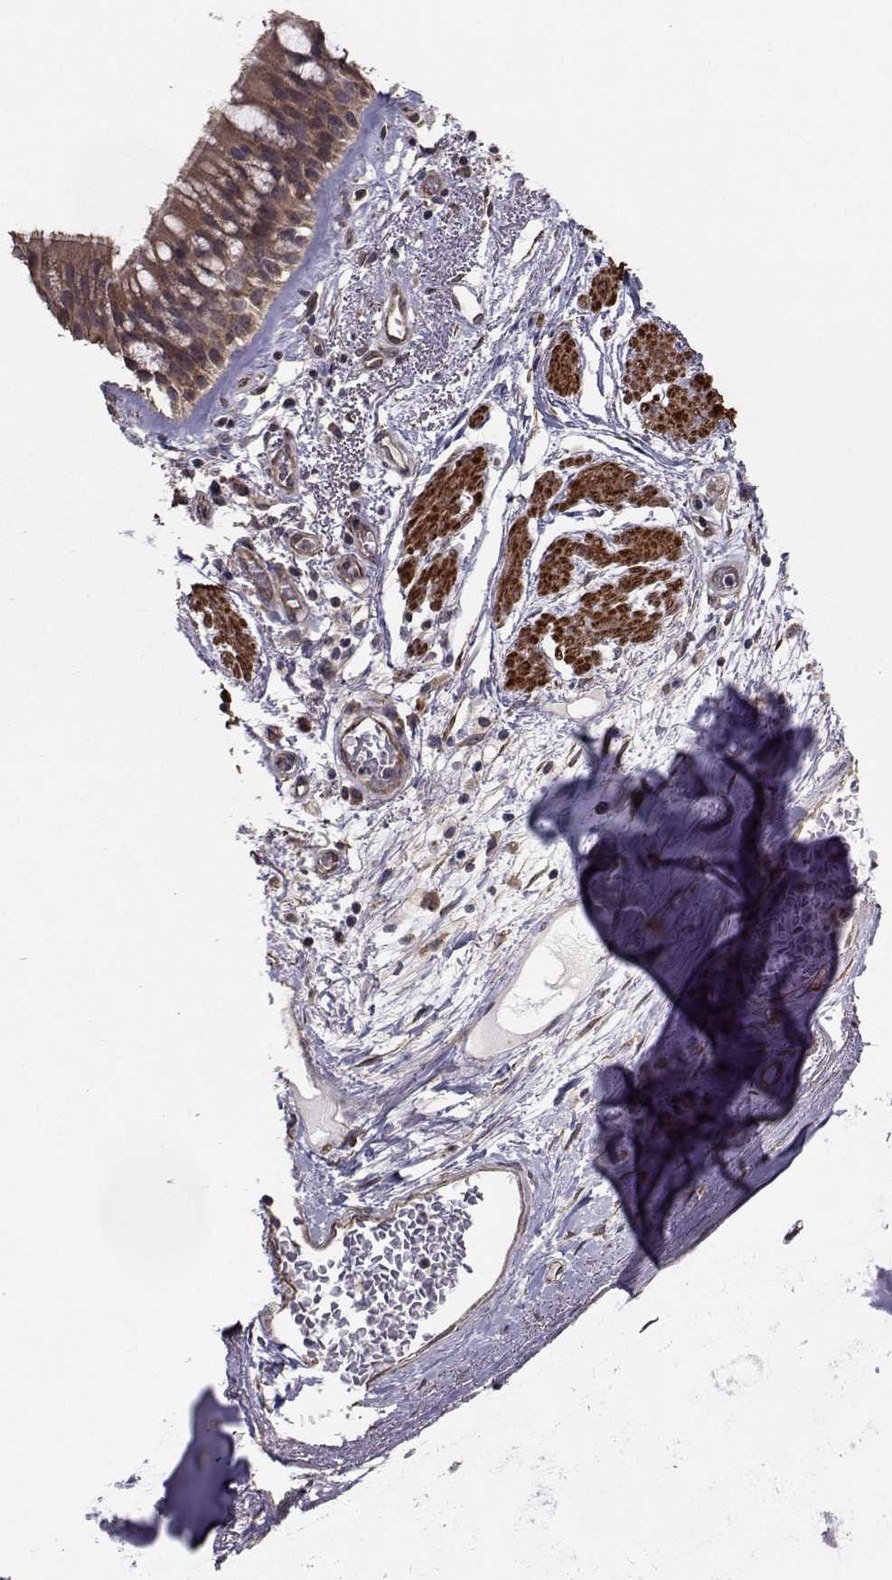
{"staining": {"intensity": "moderate", "quantity": ">75%", "location": "cytoplasmic/membranous"}, "tissue": "bronchus", "cell_type": "Respiratory epithelial cells", "image_type": "normal", "snomed": [{"axis": "morphology", "description": "Normal tissue, NOS"}, {"axis": "topography", "description": "Bronchus"}, {"axis": "topography", "description": "Lung"}], "caption": "The immunohistochemical stain labels moderate cytoplasmic/membranous expression in respiratory epithelial cells of normal bronchus. Immunohistochemistry stains the protein of interest in brown and the nuclei are stained blue.", "gene": "TRIP10", "patient": {"sex": "female", "age": 57}}